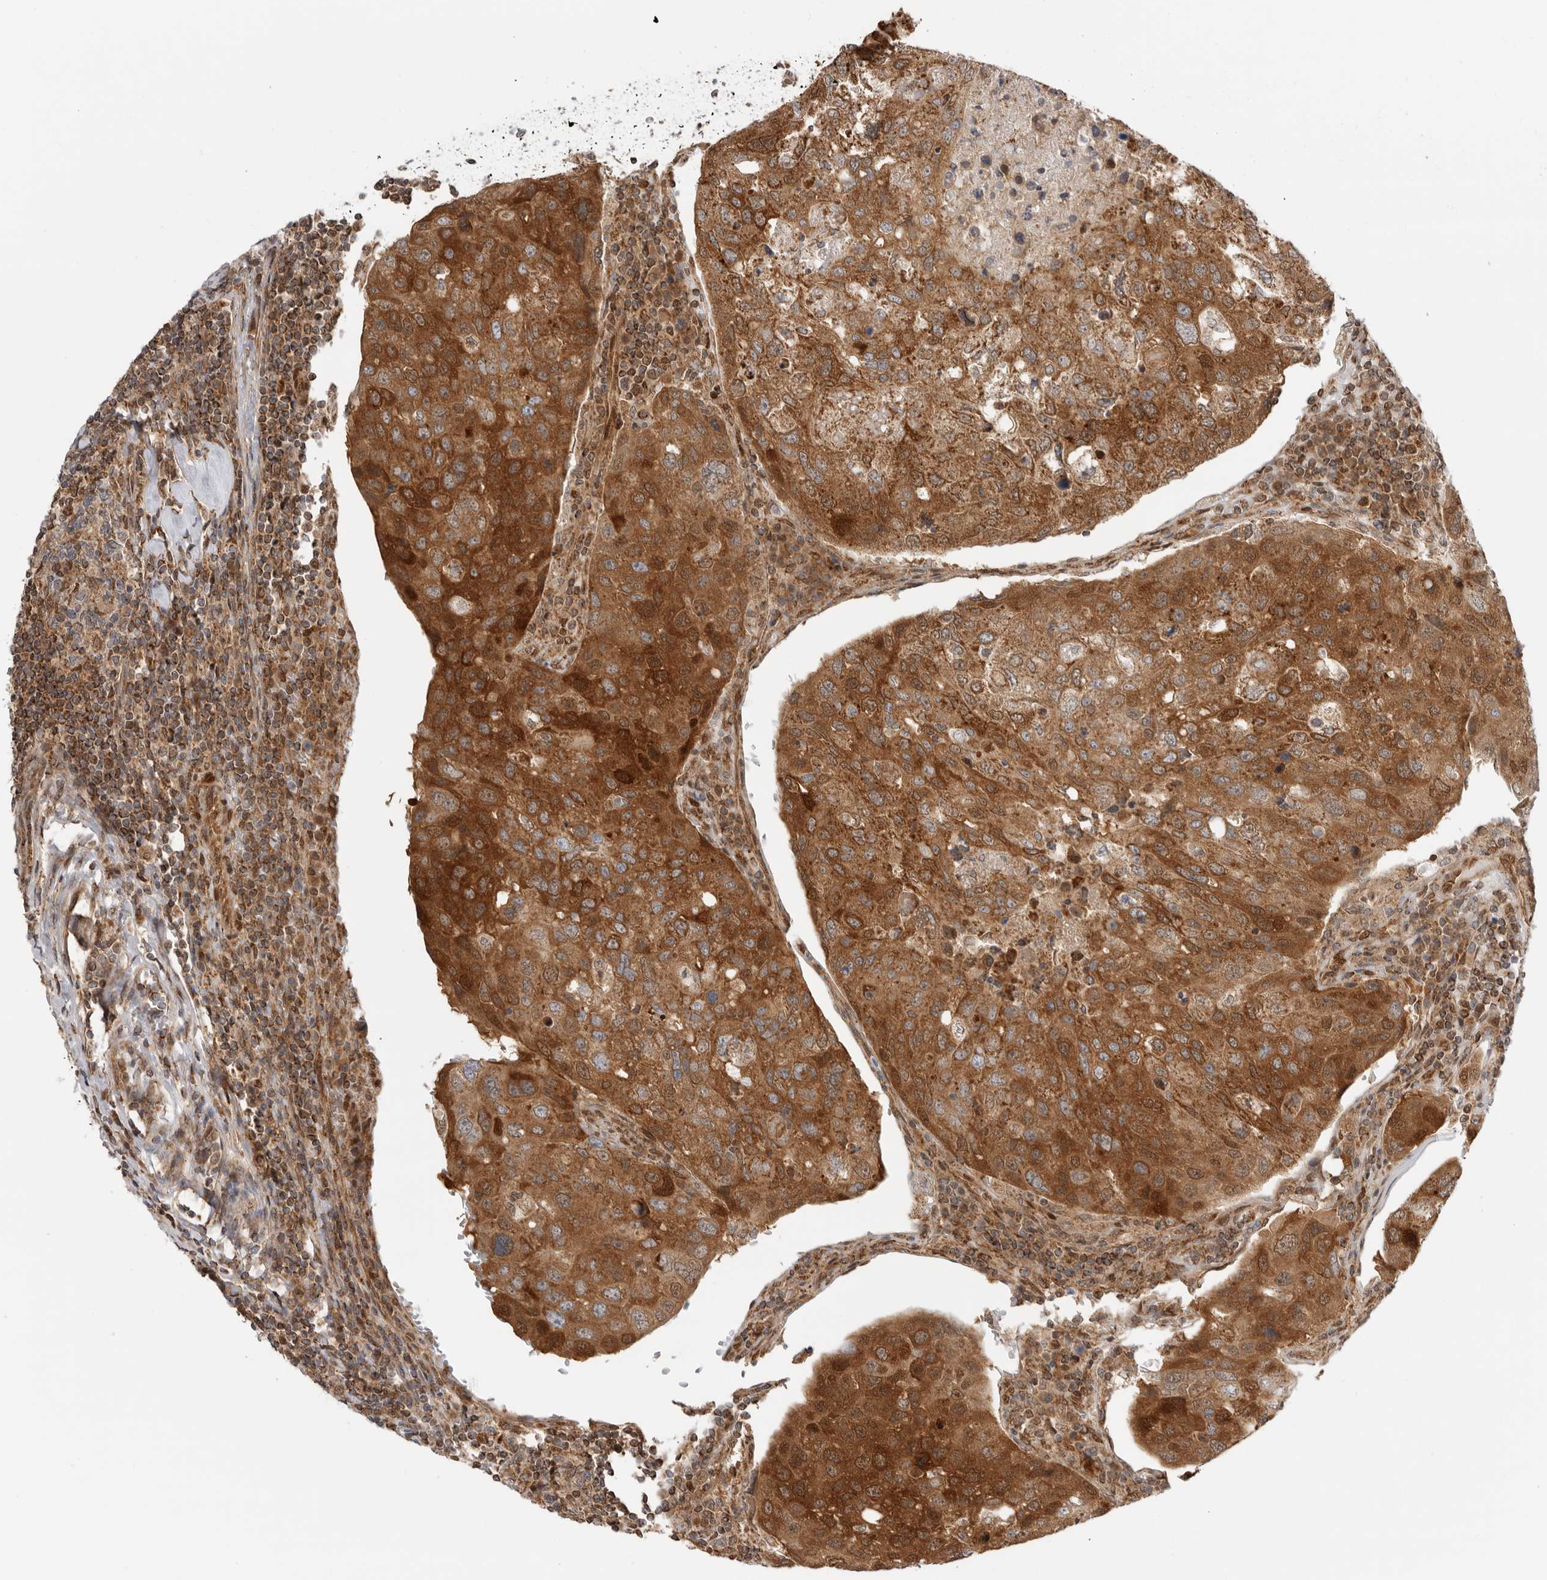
{"staining": {"intensity": "strong", "quantity": ">75%", "location": "cytoplasmic/membranous"}, "tissue": "urothelial cancer", "cell_type": "Tumor cells", "image_type": "cancer", "snomed": [{"axis": "morphology", "description": "Urothelial carcinoma, High grade"}, {"axis": "topography", "description": "Lymph node"}, {"axis": "topography", "description": "Urinary bladder"}], "caption": "High-grade urothelial carcinoma stained with immunohistochemistry (IHC) exhibits strong cytoplasmic/membranous positivity in about >75% of tumor cells.", "gene": "DCAF8", "patient": {"sex": "male", "age": 51}}